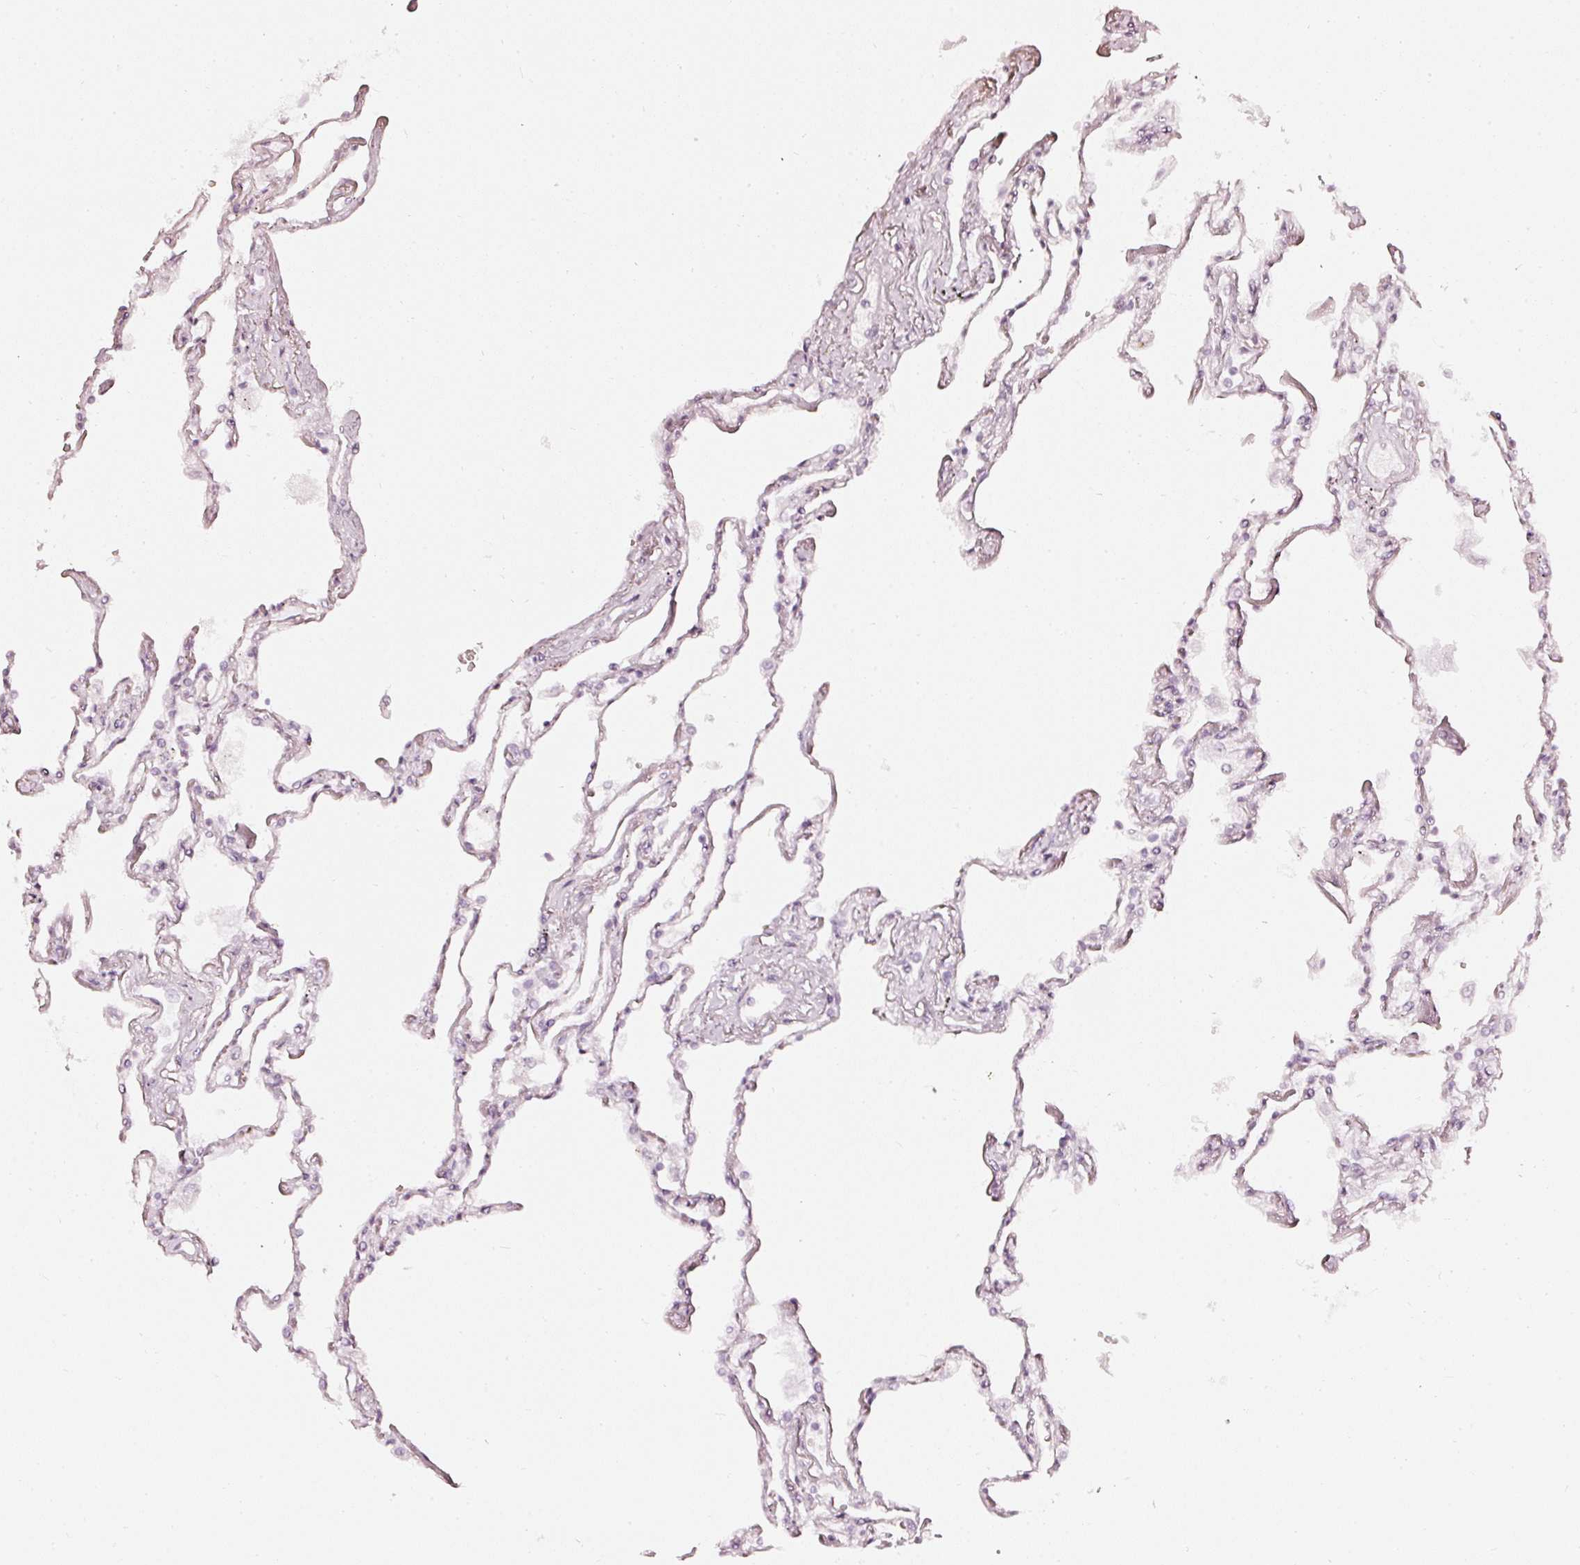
{"staining": {"intensity": "weak", "quantity": "25%-75%", "location": "cytoplasmic/membranous"}, "tissue": "lung", "cell_type": "Alveolar cells", "image_type": "normal", "snomed": [{"axis": "morphology", "description": "Normal tissue, NOS"}, {"axis": "topography", "description": "Lung"}], "caption": "A micrograph of lung stained for a protein demonstrates weak cytoplasmic/membranous brown staining in alveolar cells. (DAB IHC with brightfield microscopy, high magnification).", "gene": "CNP", "patient": {"sex": "female", "age": 67}}